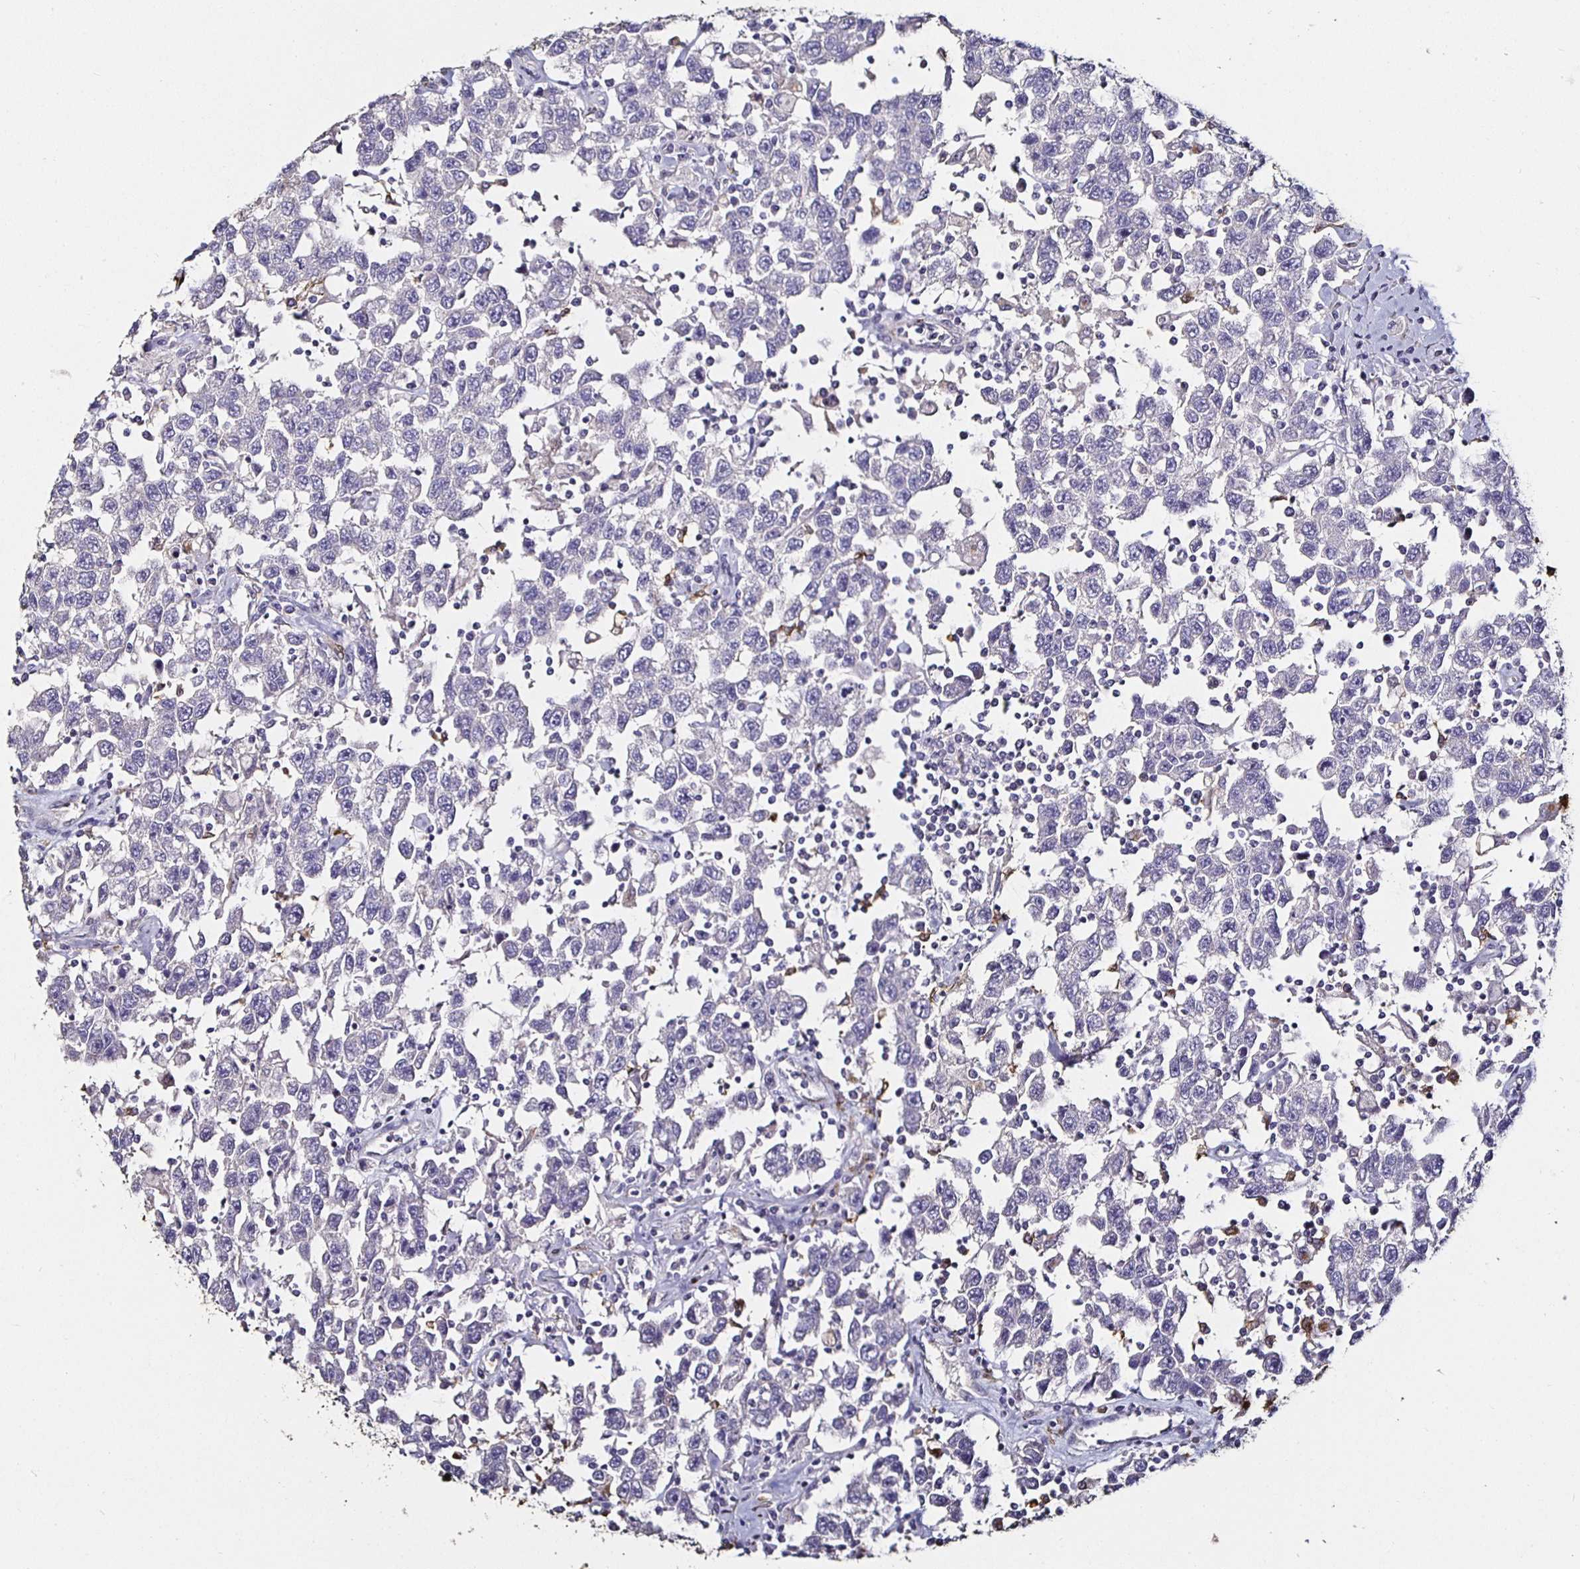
{"staining": {"intensity": "negative", "quantity": "none", "location": "none"}, "tissue": "testis cancer", "cell_type": "Tumor cells", "image_type": "cancer", "snomed": [{"axis": "morphology", "description": "Seminoma, NOS"}, {"axis": "topography", "description": "Testis"}], "caption": "Tumor cells are negative for brown protein staining in testis cancer.", "gene": "TLR4", "patient": {"sex": "male", "age": 41}}